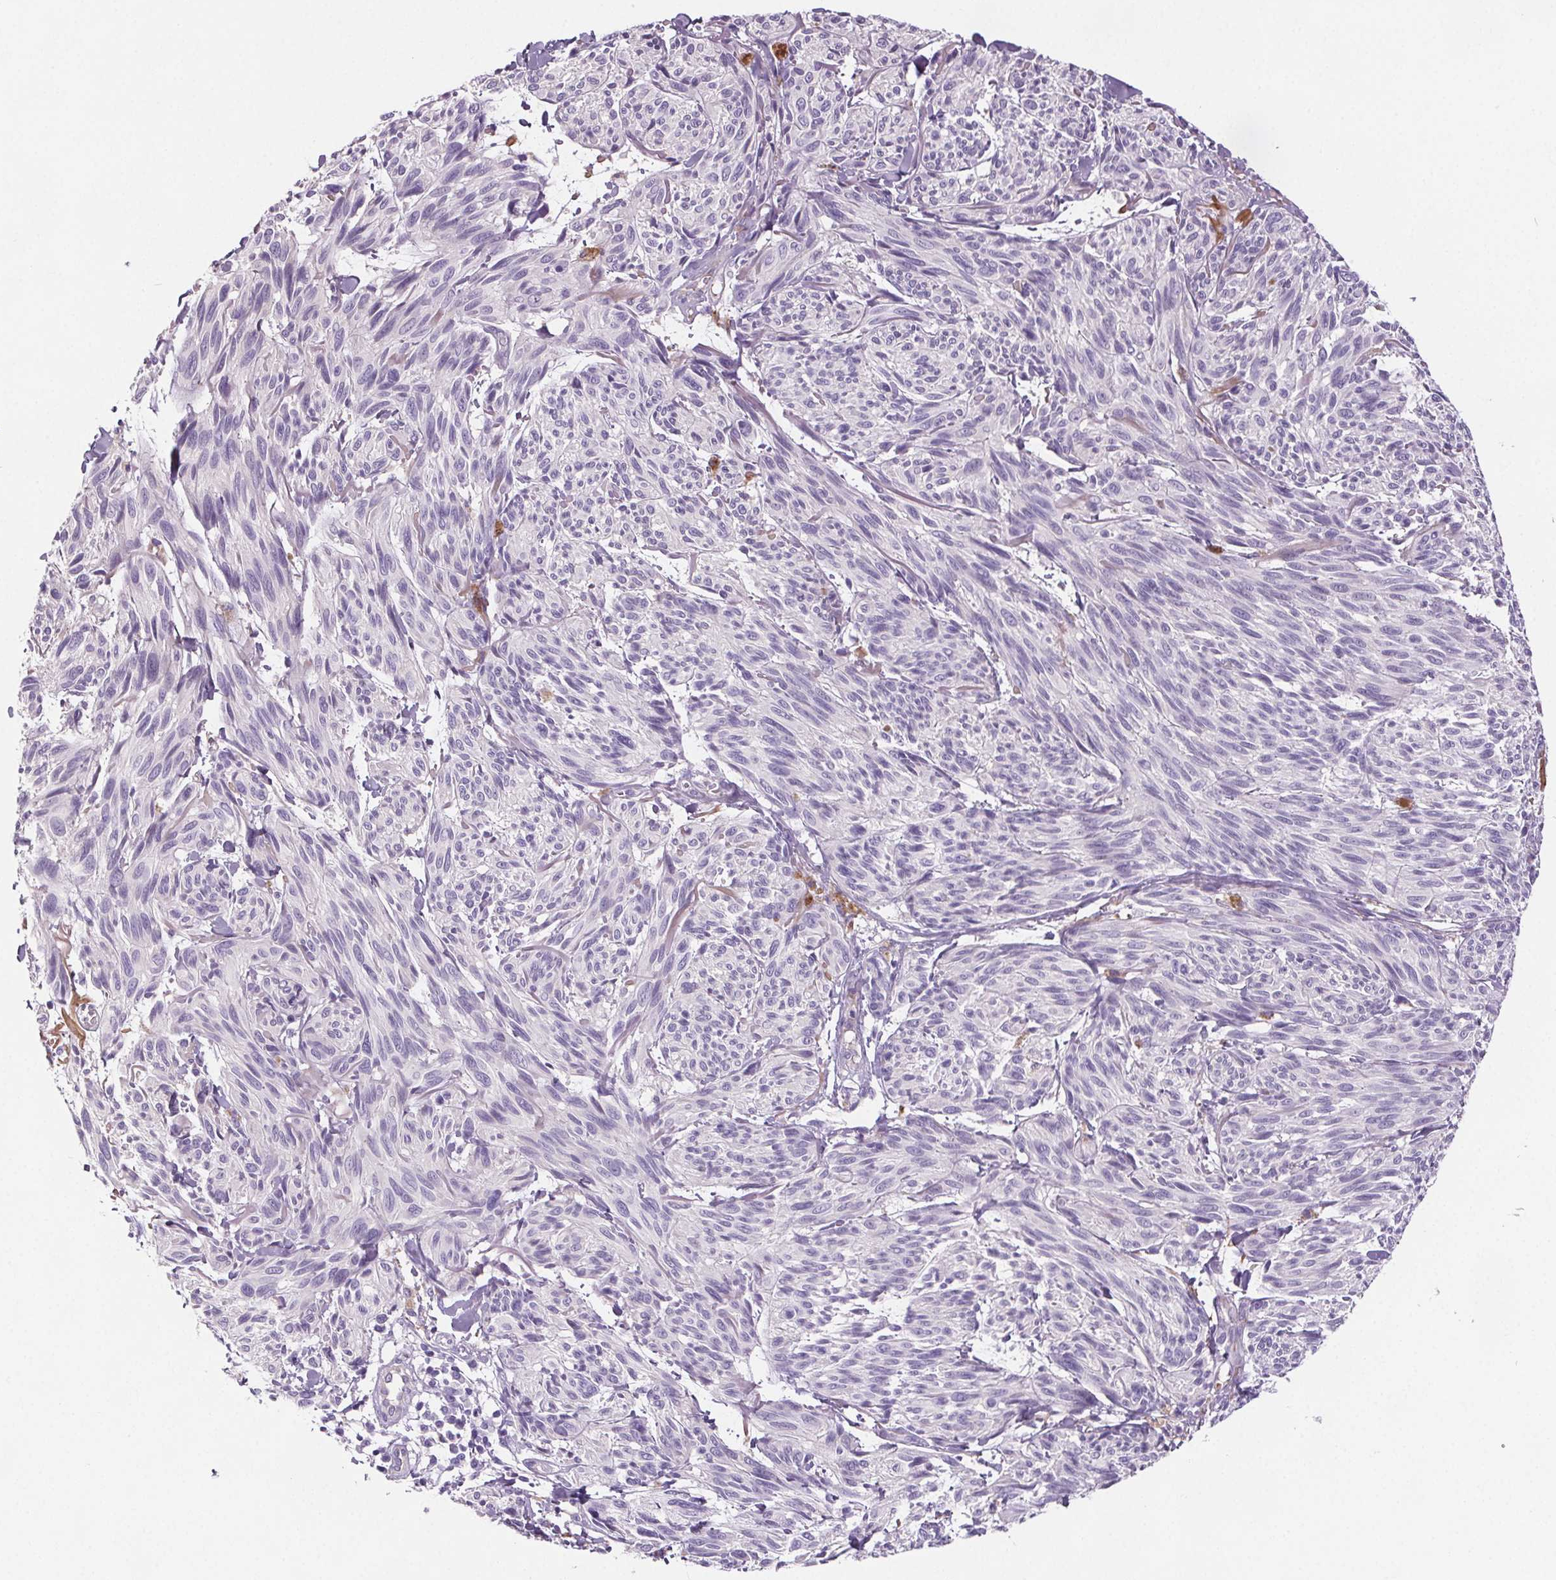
{"staining": {"intensity": "negative", "quantity": "none", "location": "none"}, "tissue": "melanoma", "cell_type": "Tumor cells", "image_type": "cancer", "snomed": [{"axis": "morphology", "description": "Malignant melanoma, NOS"}, {"axis": "topography", "description": "Skin"}], "caption": "The micrograph exhibits no staining of tumor cells in malignant melanoma.", "gene": "CD5L", "patient": {"sex": "male", "age": 79}}